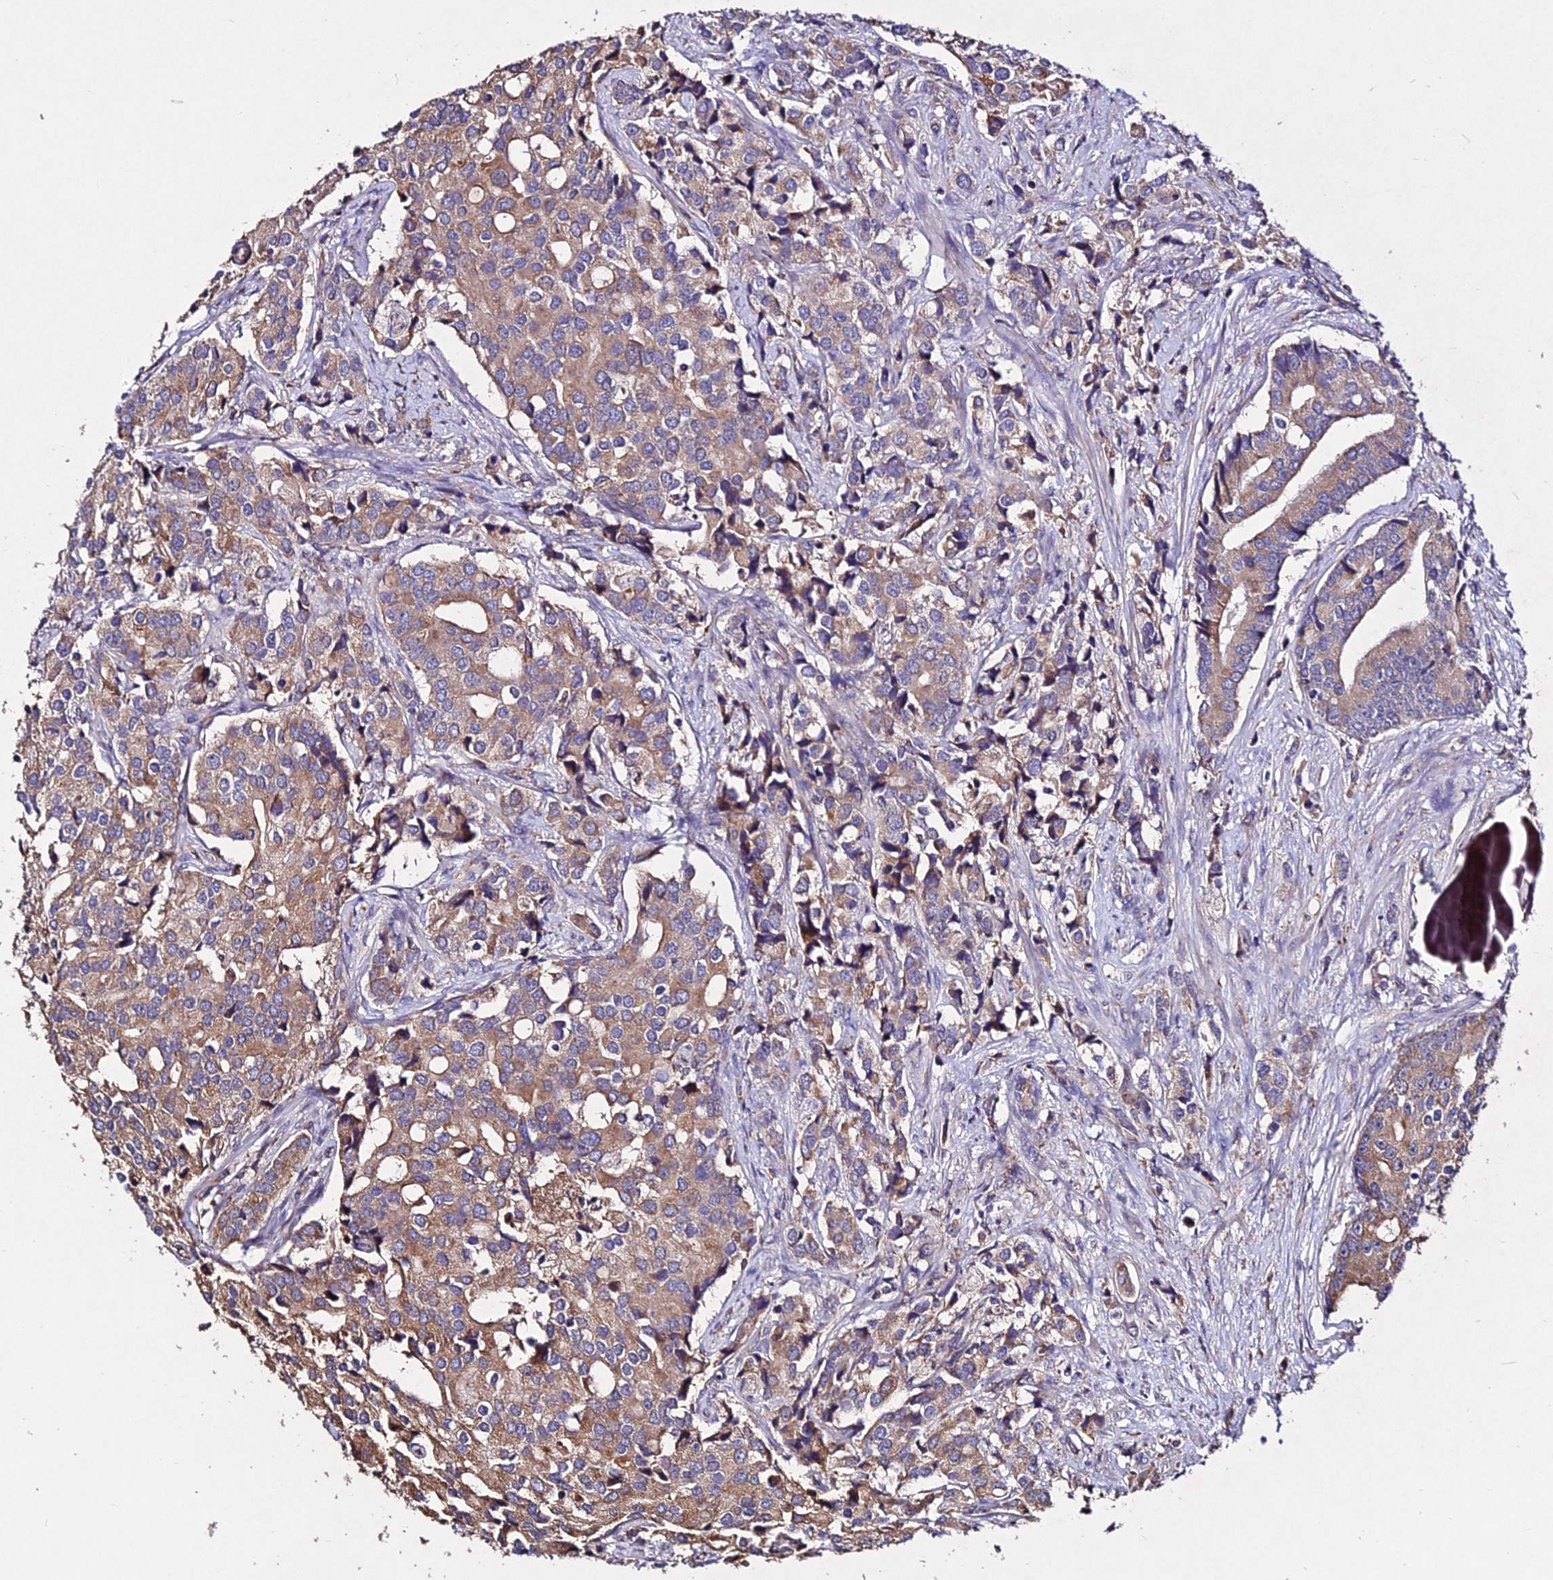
{"staining": {"intensity": "moderate", "quantity": ">75%", "location": "cytoplasmic/membranous"}, "tissue": "prostate cancer", "cell_type": "Tumor cells", "image_type": "cancer", "snomed": [{"axis": "morphology", "description": "Adenocarcinoma, High grade"}, {"axis": "topography", "description": "Prostate"}], "caption": "Protein expression analysis of prostate cancer displays moderate cytoplasmic/membranous expression in about >75% of tumor cells. The staining was performed using DAB, with brown indicating positive protein expression. Nuclei are stained blue with hematoxylin.", "gene": "AP3M2", "patient": {"sex": "male", "age": 62}}